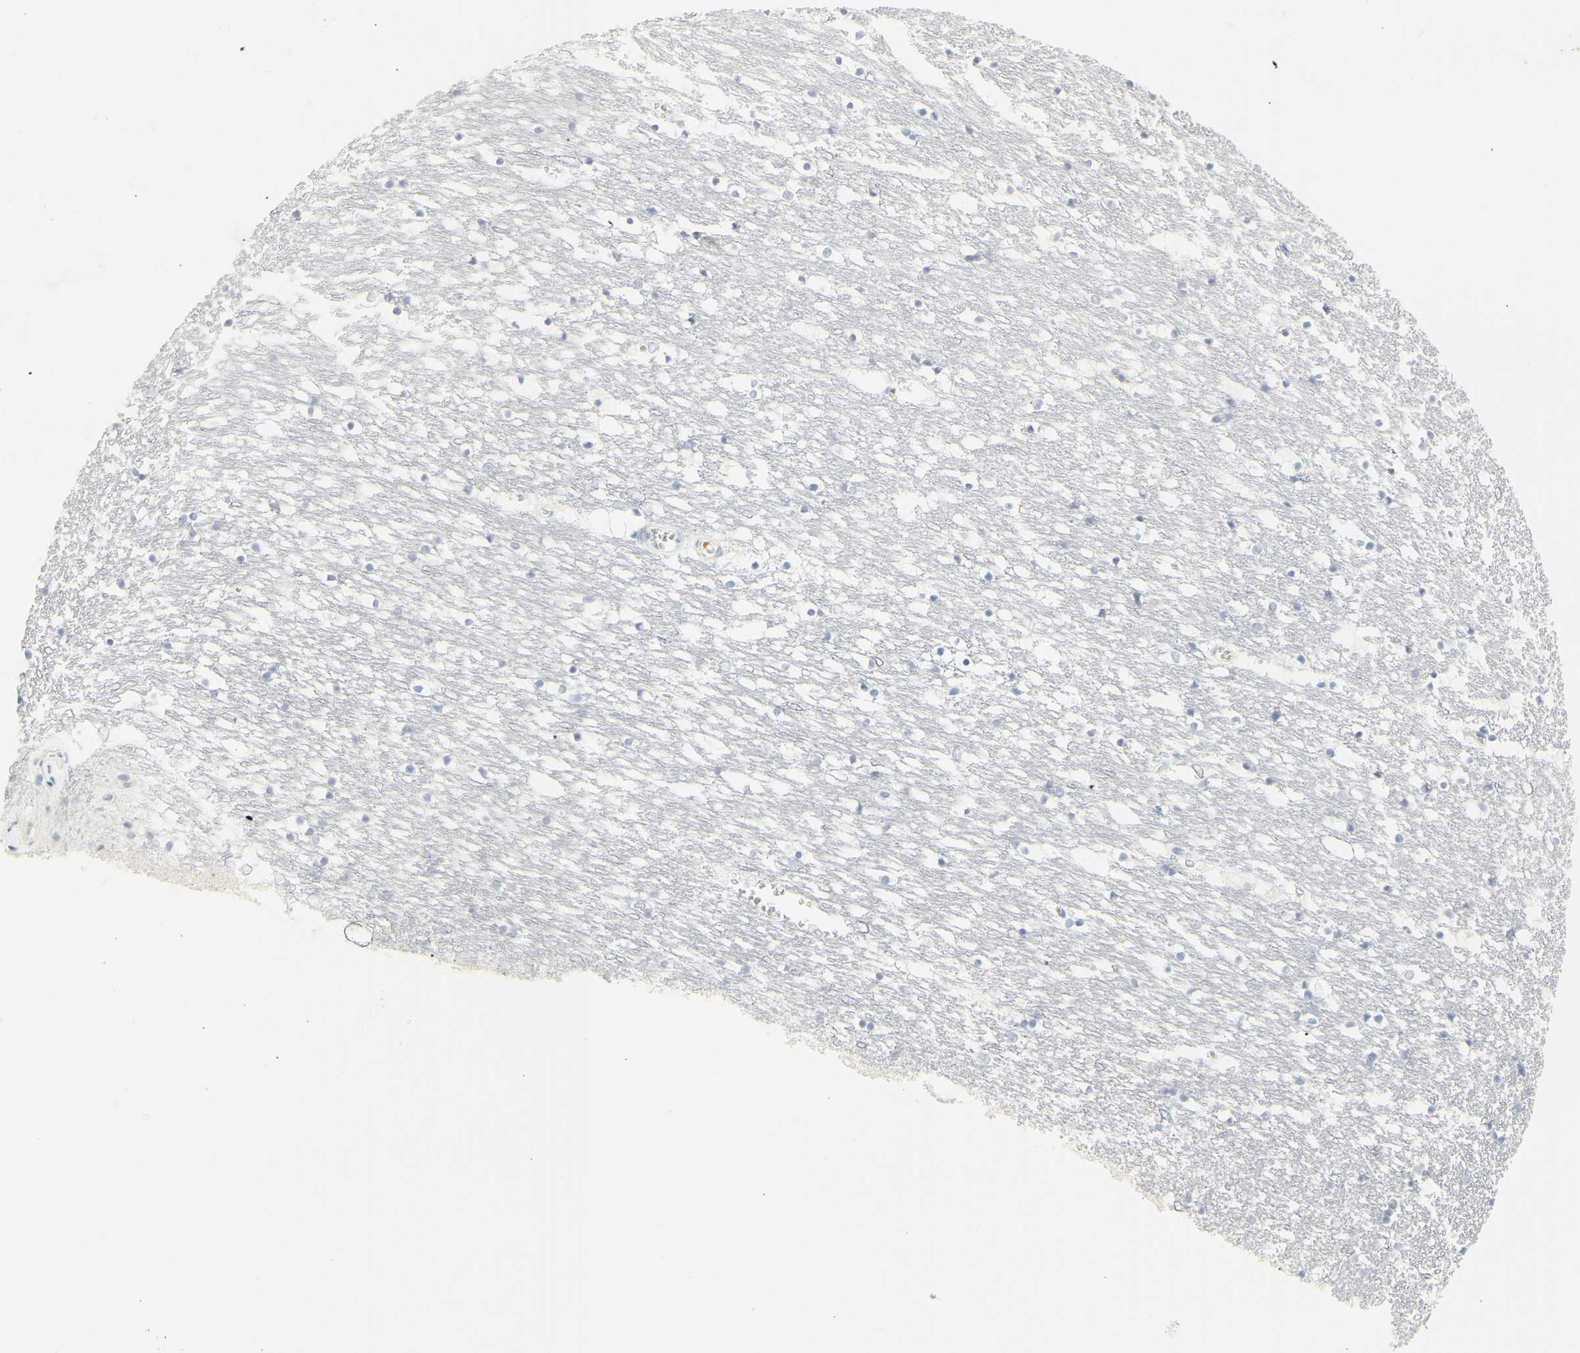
{"staining": {"intensity": "negative", "quantity": "none", "location": "none"}, "tissue": "caudate", "cell_type": "Glial cells", "image_type": "normal", "snomed": [{"axis": "morphology", "description": "Normal tissue, NOS"}, {"axis": "topography", "description": "Lateral ventricle wall"}], "caption": "Caudate stained for a protein using immunohistochemistry demonstrates no expression glial cells.", "gene": "CEACAM5", "patient": {"sex": "male", "age": 45}}